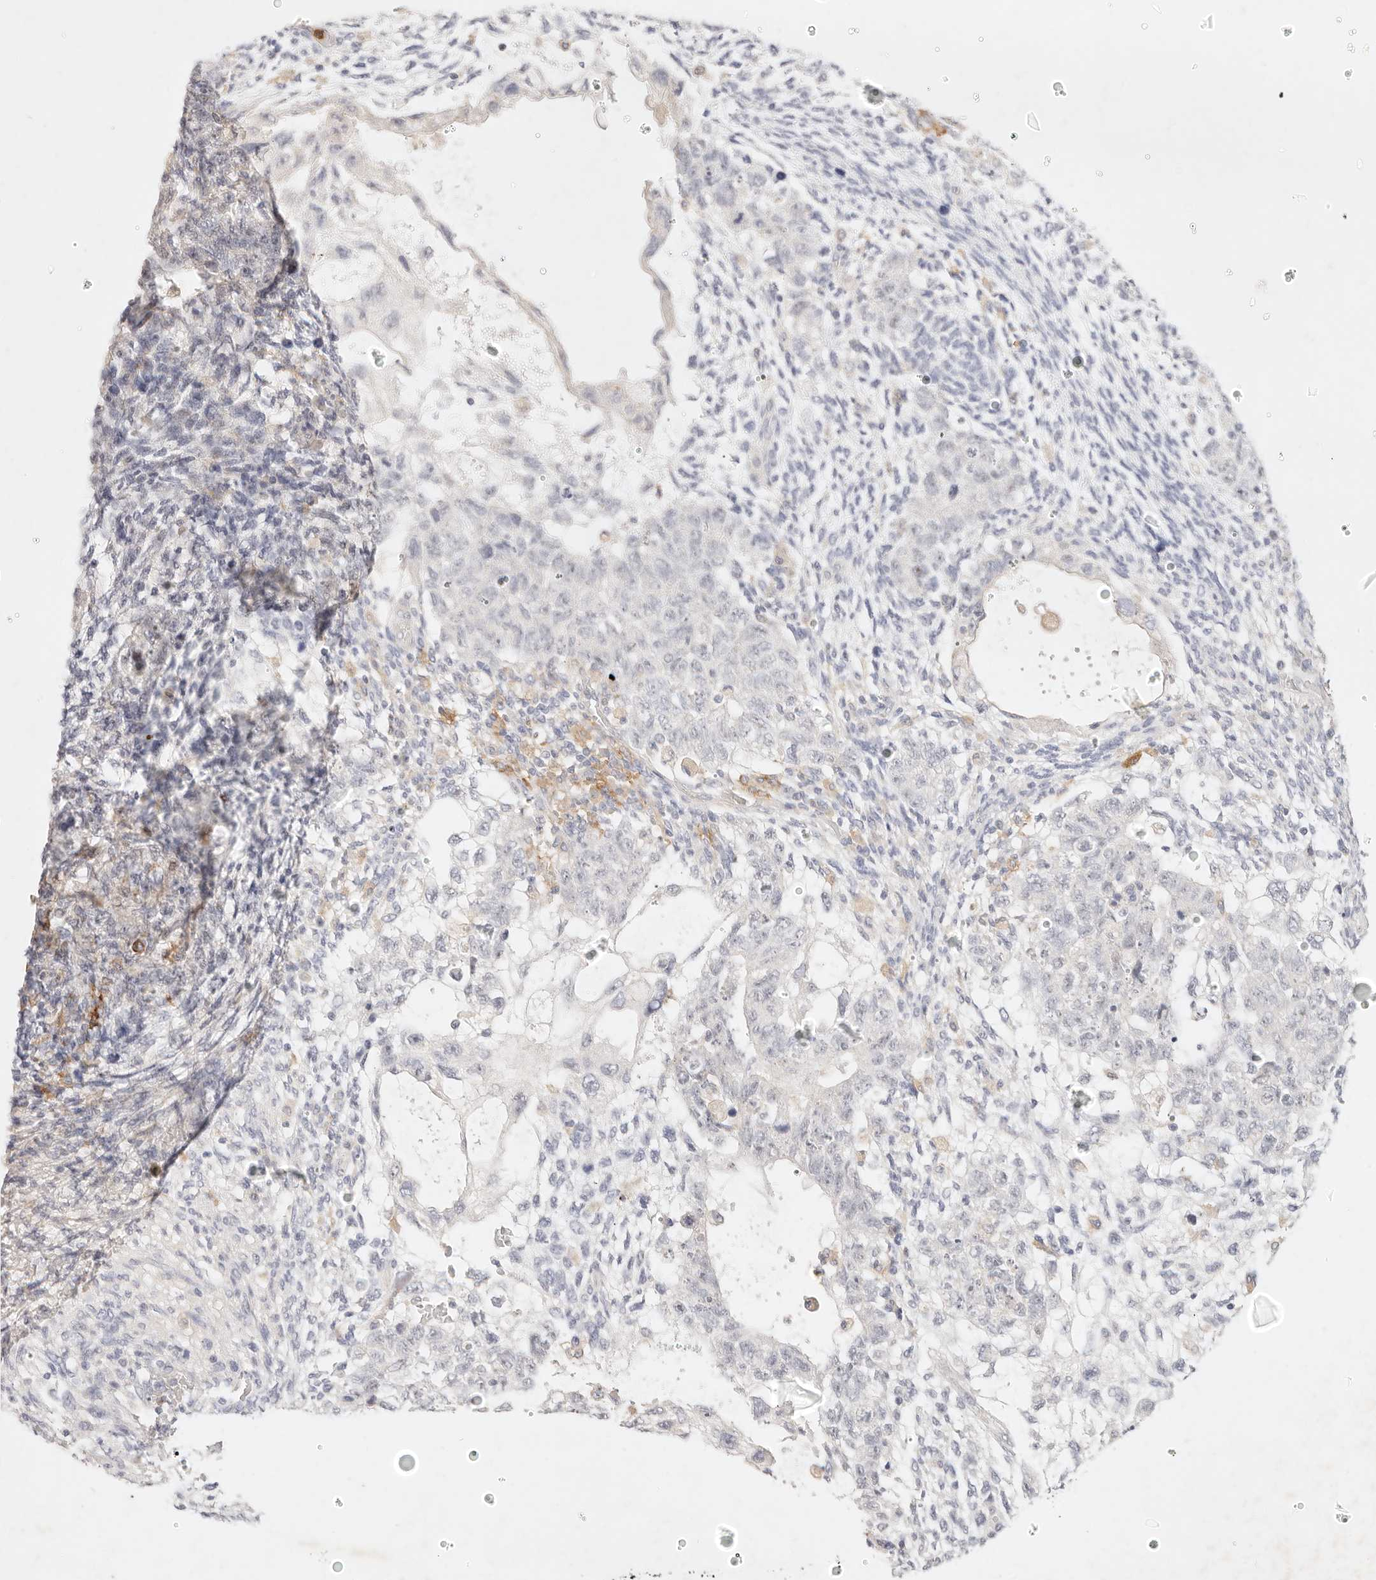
{"staining": {"intensity": "negative", "quantity": "none", "location": "none"}, "tissue": "testis cancer", "cell_type": "Tumor cells", "image_type": "cancer", "snomed": [{"axis": "morphology", "description": "Normal tissue, NOS"}, {"axis": "morphology", "description": "Carcinoma, Embryonal, NOS"}, {"axis": "topography", "description": "Testis"}], "caption": "This is an immunohistochemistry micrograph of human embryonal carcinoma (testis). There is no expression in tumor cells.", "gene": "GPR84", "patient": {"sex": "male", "age": 36}}